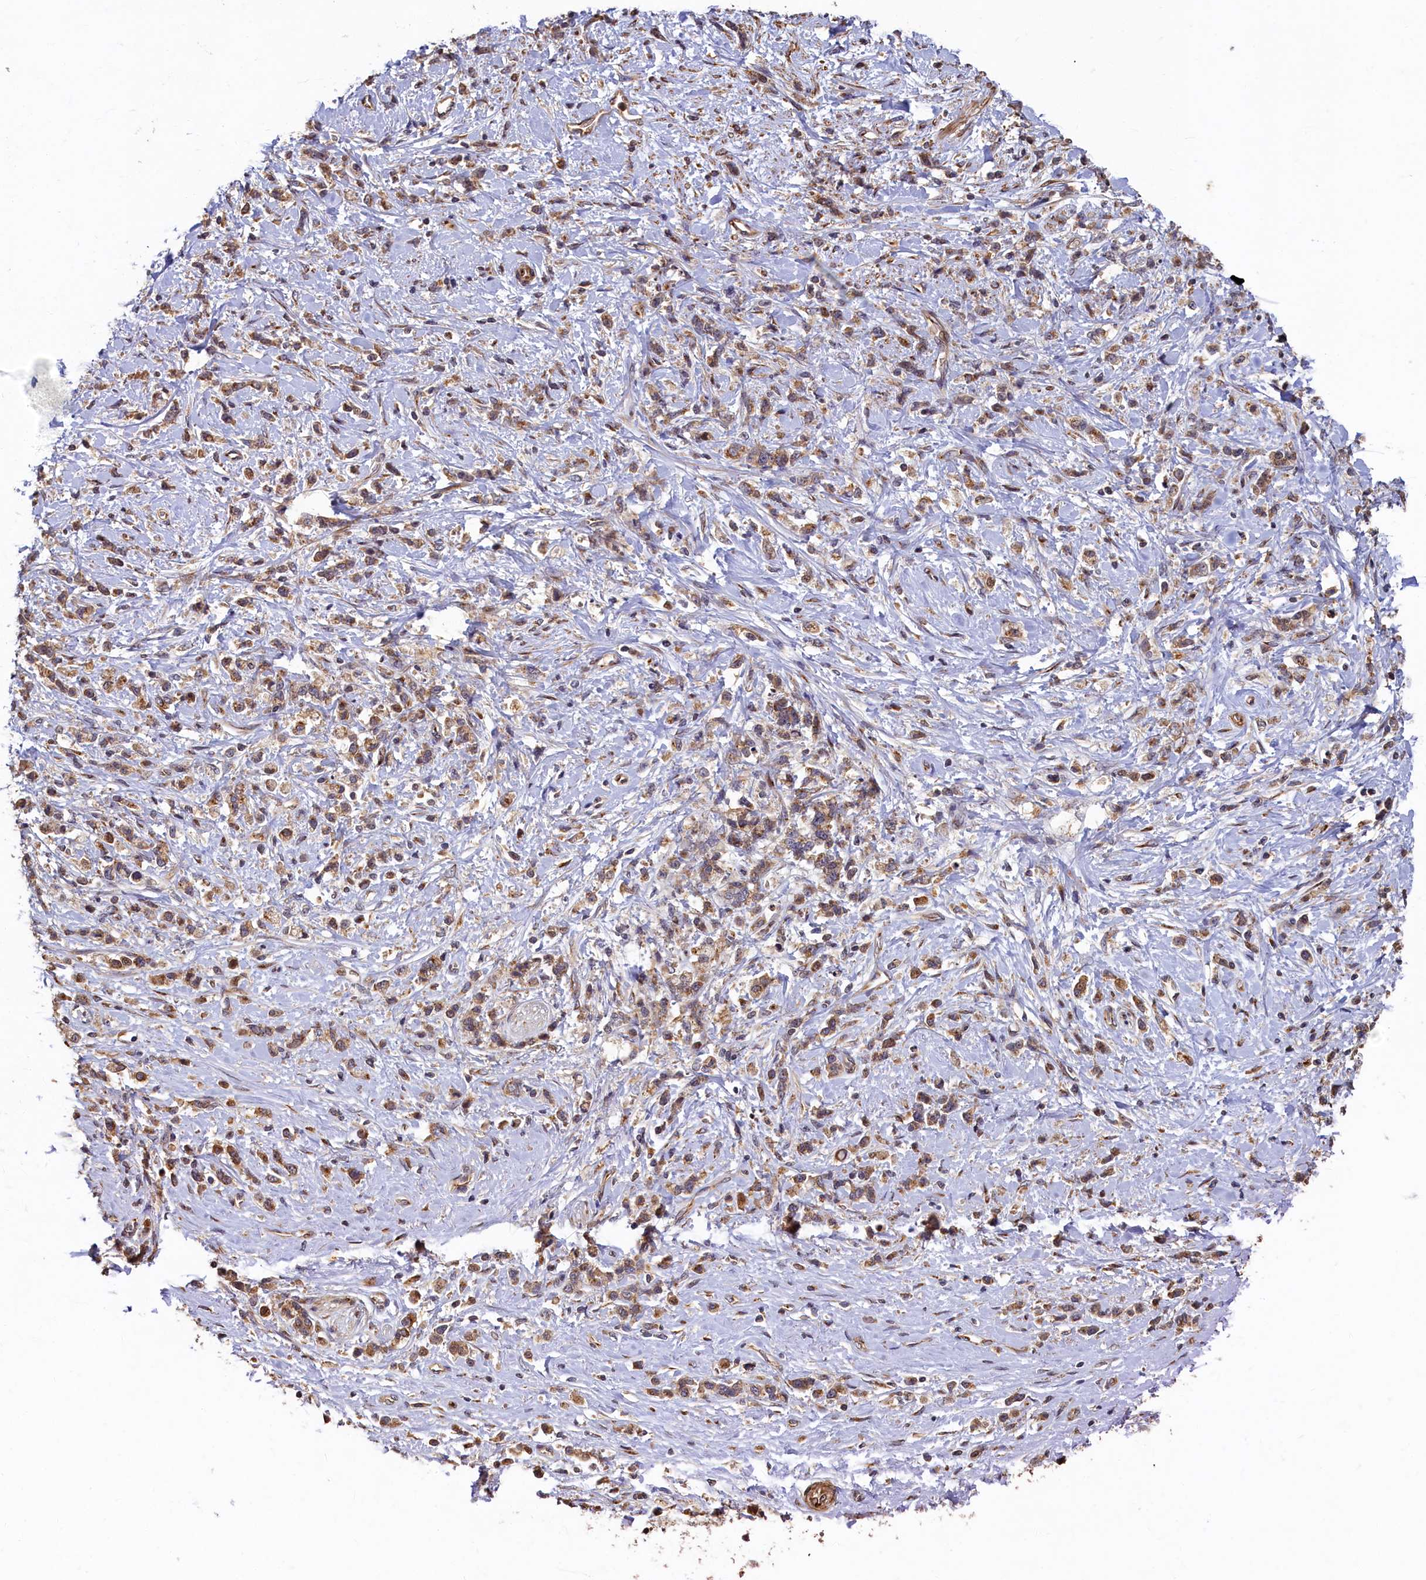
{"staining": {"intensity": "moderate", "quantity": ">75%", "location": "cytoplasmic/membranous"}, "tissue": "stomach cancer", "cell_type": "Tumor cells", "image_type": "cancer", "snomed": [{"axis": "morphology", "description": "Adenocarcinoma, NOS"}, {"axis": "topography", "description": "Stomach"}], "caption": "Adenocarcinoma (stomach) stained with DAB immunohistochemistry (IHC) reveals medium levels of moderate cytoplasmic/membranous staining in about >75% of tumor cells.", "gene": "TMEM181", "patient": {"sex": "female", "age": 60}}